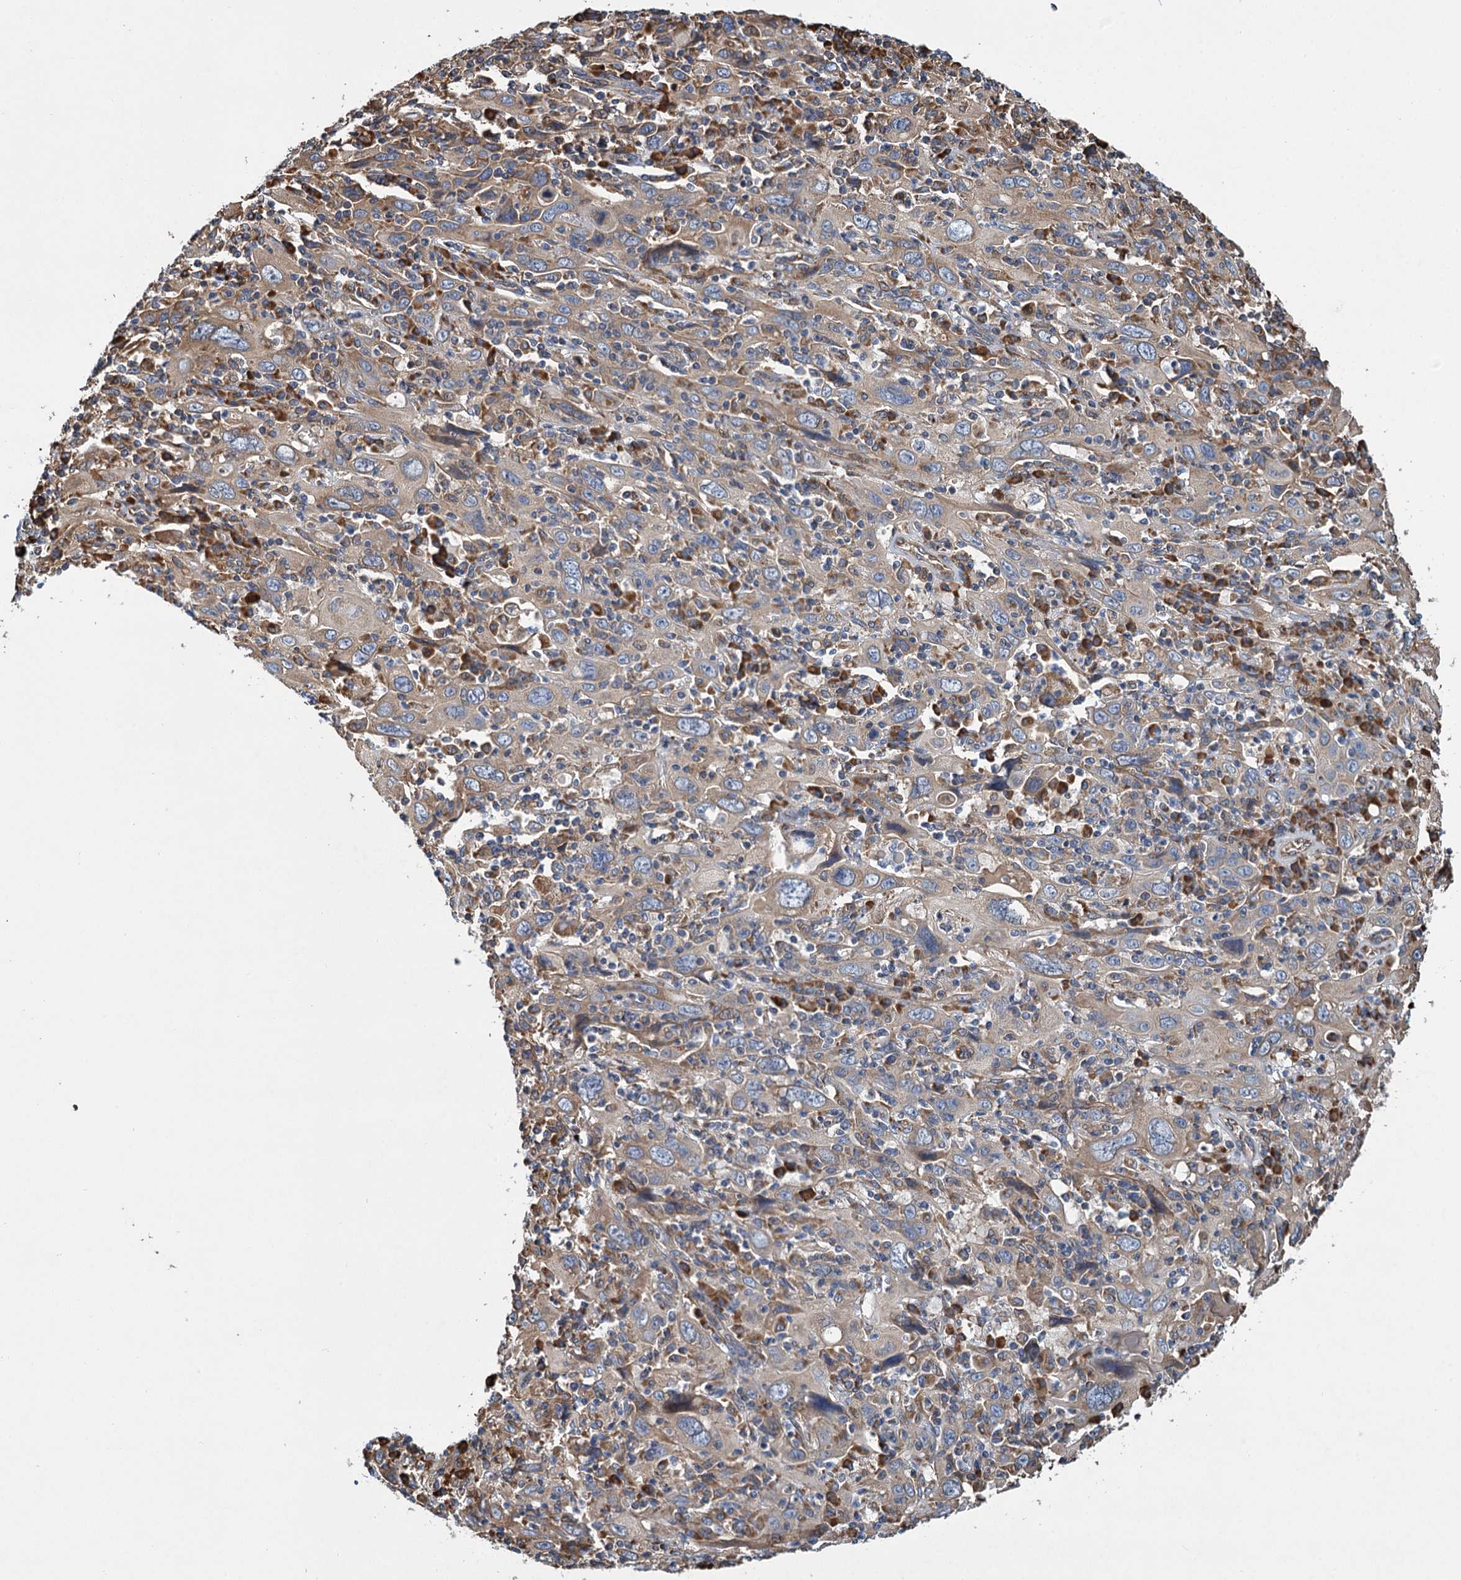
{"staining": {"intensity": "moderate", "quantity": ">75%", "location": "cytoplasmic/membranous"}, "tissue": "cervical cancer", "cell_type": "Tumor cells", "image_type": "cancer", "snomed": [{"axis": "morphology", "description": "Squamous cell carcinoma, NOS"}, {"axis": "topography", "description": "Cervix"}], "caption": "High-power microscopy captured an IHC image of cervical cancer (squamous cell carcinoma), revealing moderate cytoplasmic/membranous staining in about >75% of tumor cells.", "gene": "LINS1", "patient": {"sex": "female", "age": 46}}